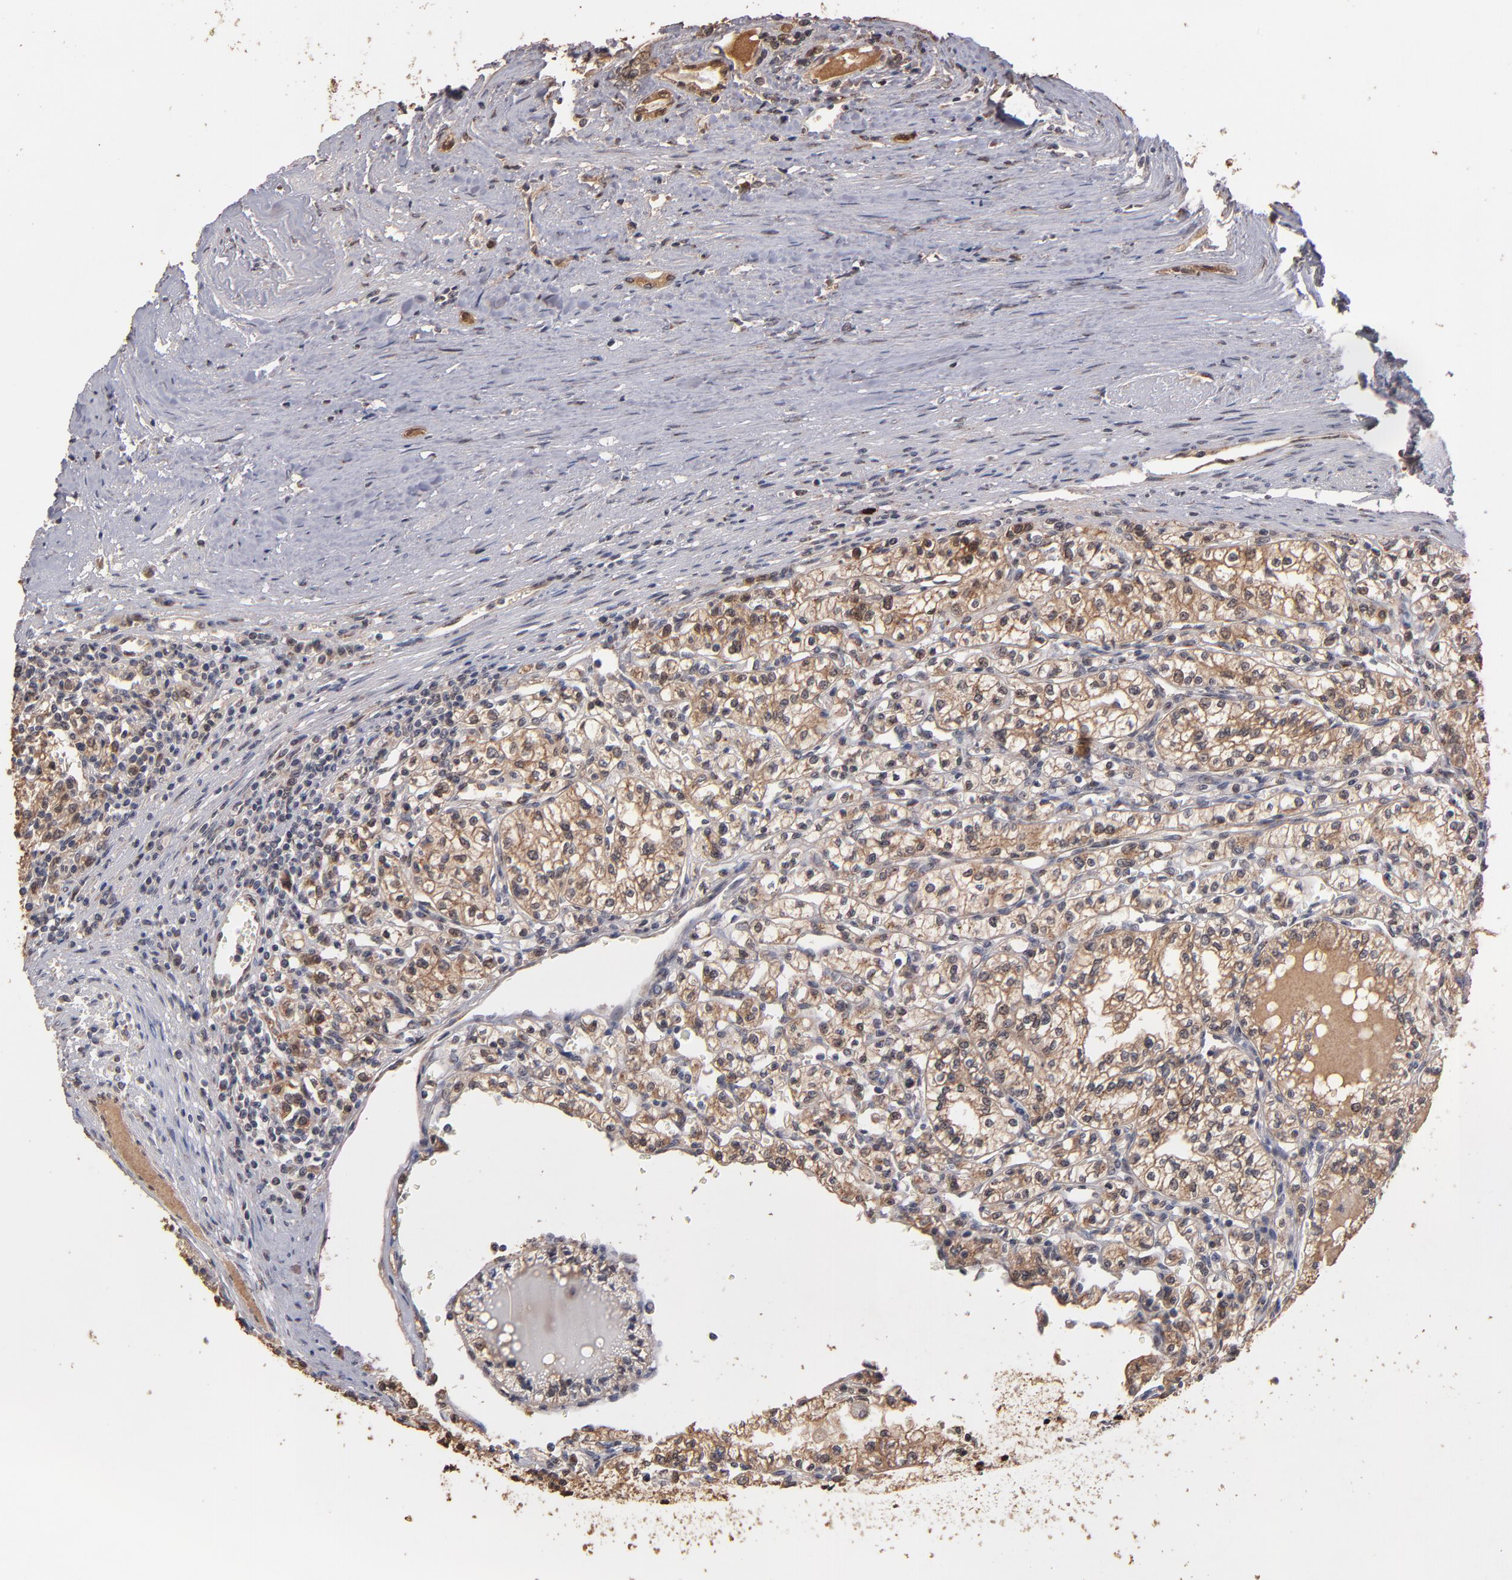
{"staining": {"intensity": "weak", "quantity": "25%-75%", "location": "cytoplasmic/membranous,nuclear"}, "tissue": "renal cancer", "cell_type": "Tumor cells", "image_type": "cancer", "snomed": [{"axis": "morphology", "description": "Adenocarcinoma, NOS"}, {"axis": "topography", "description": "Kidney"}], "caption": "Immunohistochemical staining of human renal cancer shows low levels of weak cytoplasmic/membranous and nuclear protein positivity in about 25%-75% of tumor cells. The protein is shown in brown color, while the nuclei are stained blue.", "gene": "EAPP", "patient": {"sex": "male", "age": 61}}